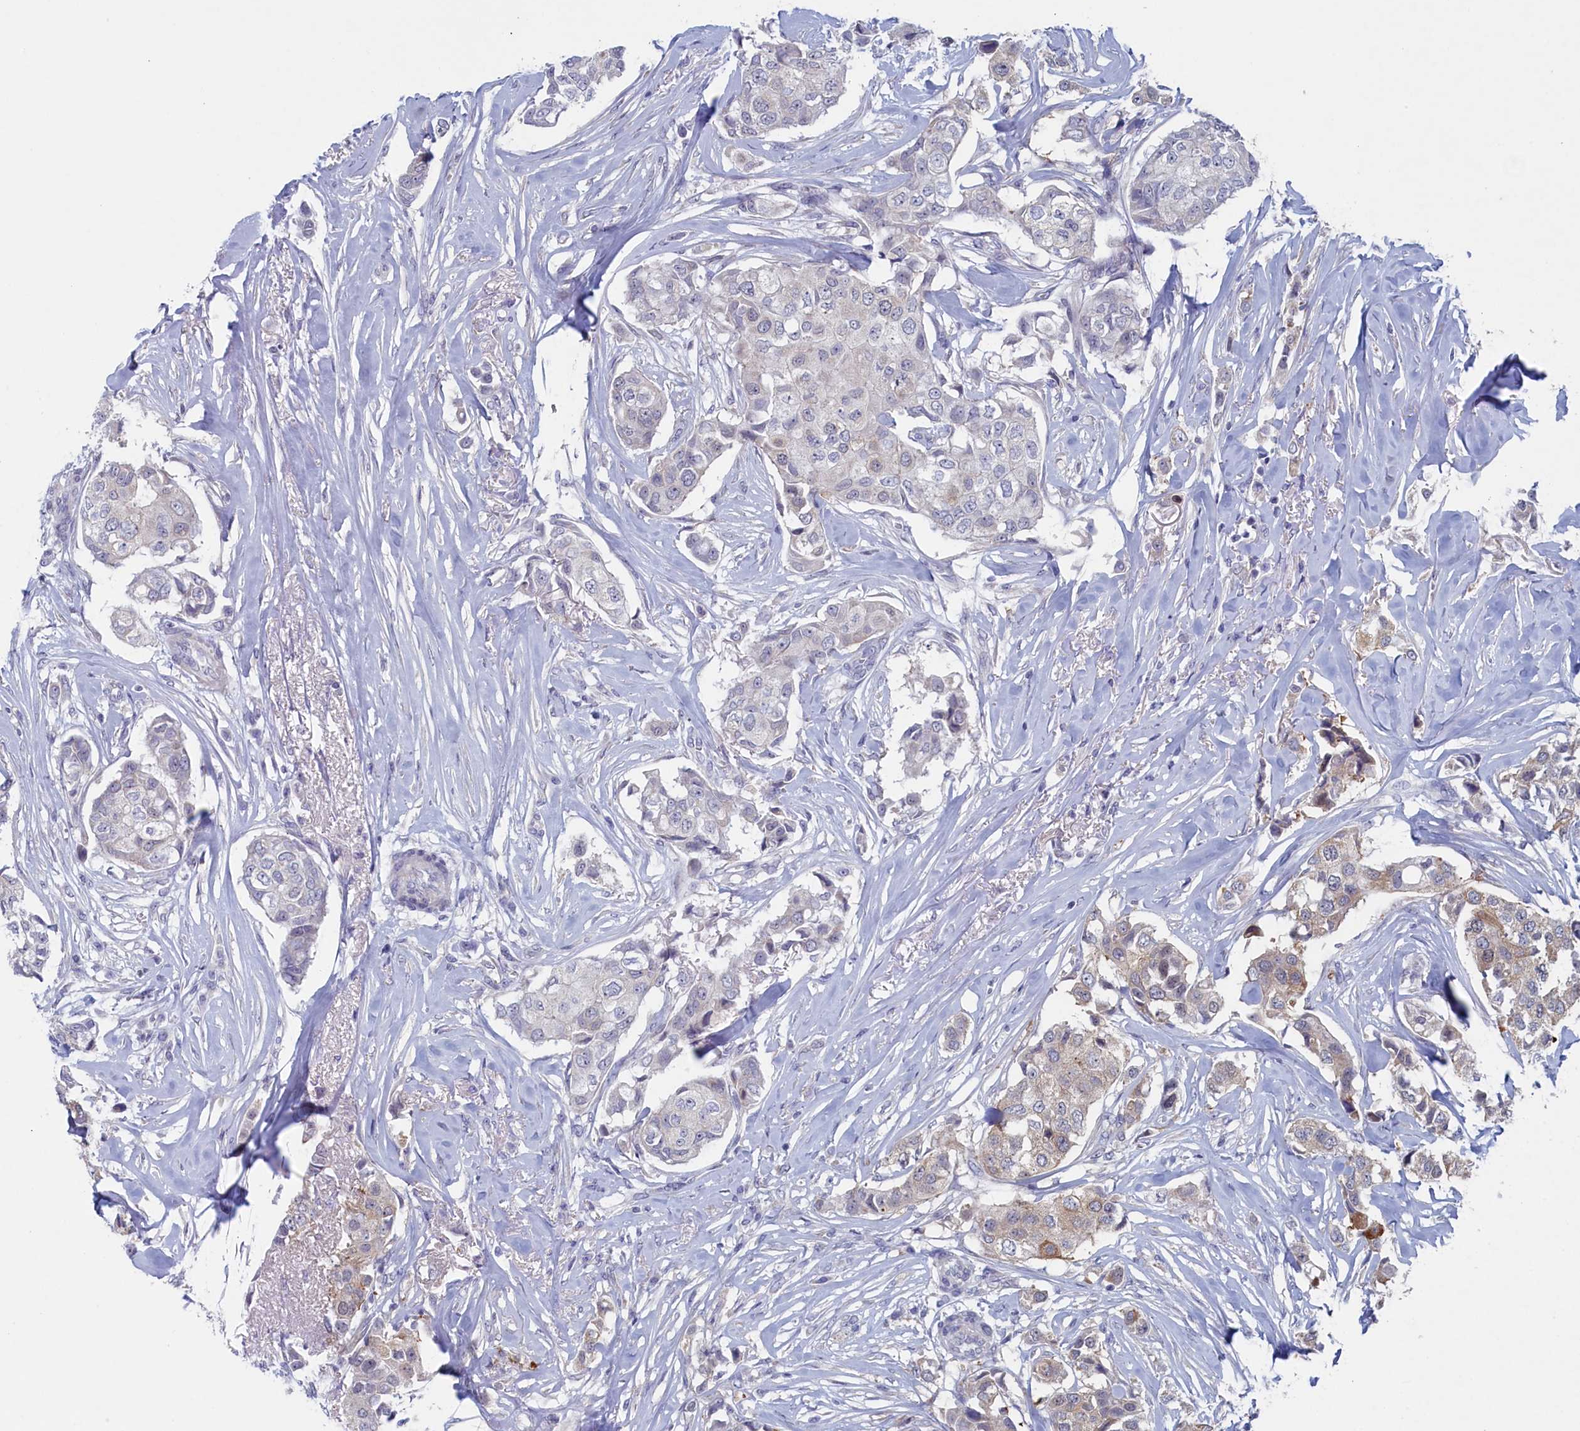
{"staining": {"intensity": "weak", "quantity": "<25%", "location": "cytoplasmic/membranous"}, "tissue": "breast cancer", "cell_type": "Tumor cells", "image_type": "cancer", "snomed": [{"axis": "morphology", "description": "Duct carcinoma"}, {"axis": "topography", "description": "Breast"}], "caption": "Human breast cancer stained for a protein using immunohistochemistry exhibits no expression in tumor cells.", "gene": "WDR76", "patient": {"sex": "female", "age": 80}}